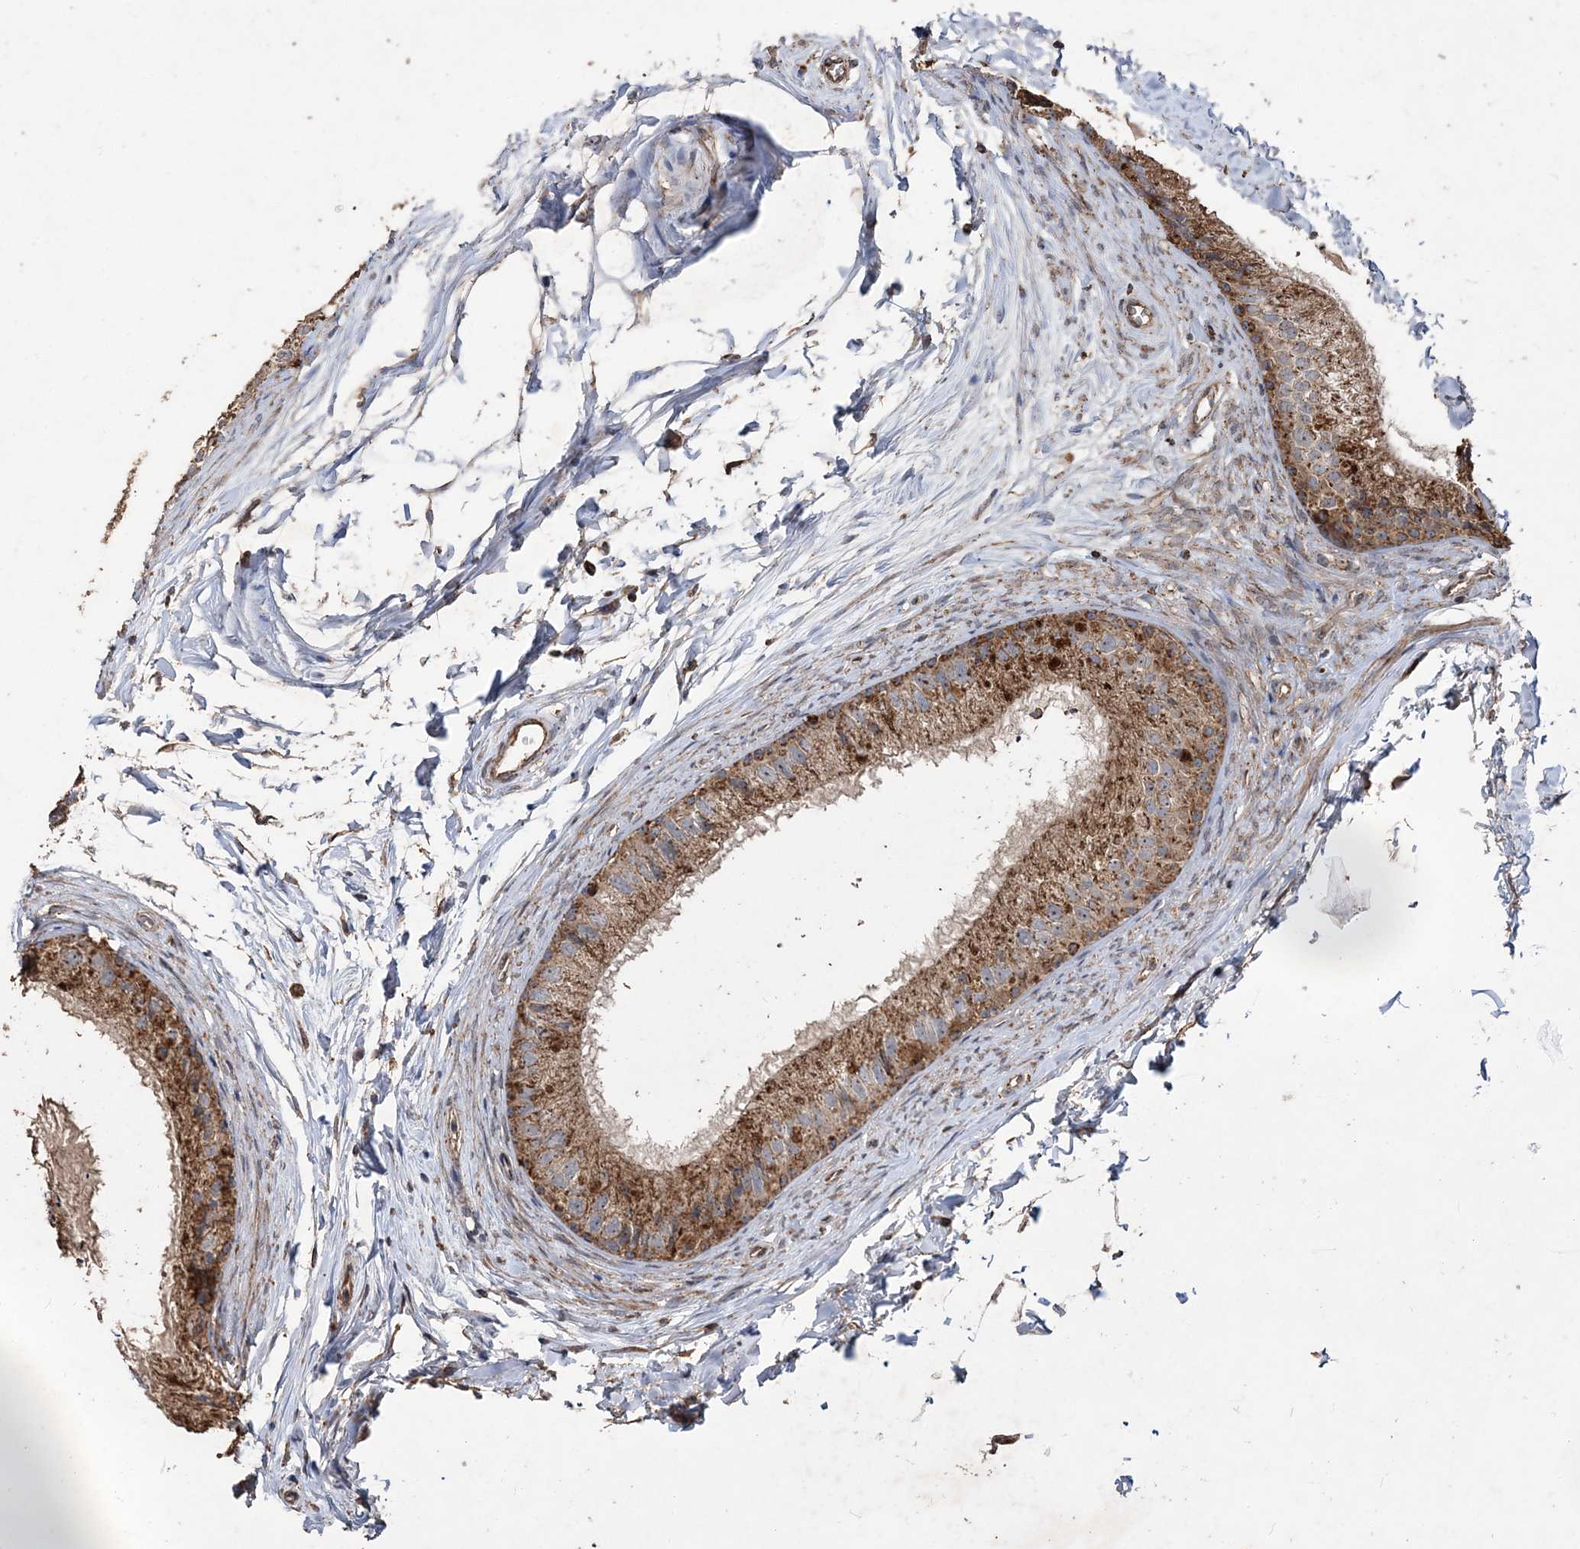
{"staining": {"intensity": "moderate", "quantity": ">75%", "location": "cytoplasmic/membranous"}, "tissue": "epididymis", "cell_type": "Glandular cells", "image_type": "normal", "snomed": [{"axis": "morphology", "description": "Normal tissue, NOS"}, {"axis": "topography", "description": "Epididymis"}], "caption": "Immunohistochemistry of normal human epididymis reveals medium levels of moderate cytoplasmic/membranous expression in about >75% of glandular cells.", "gene": "POC5", "patient": {"sex": "male", "age": 56}}